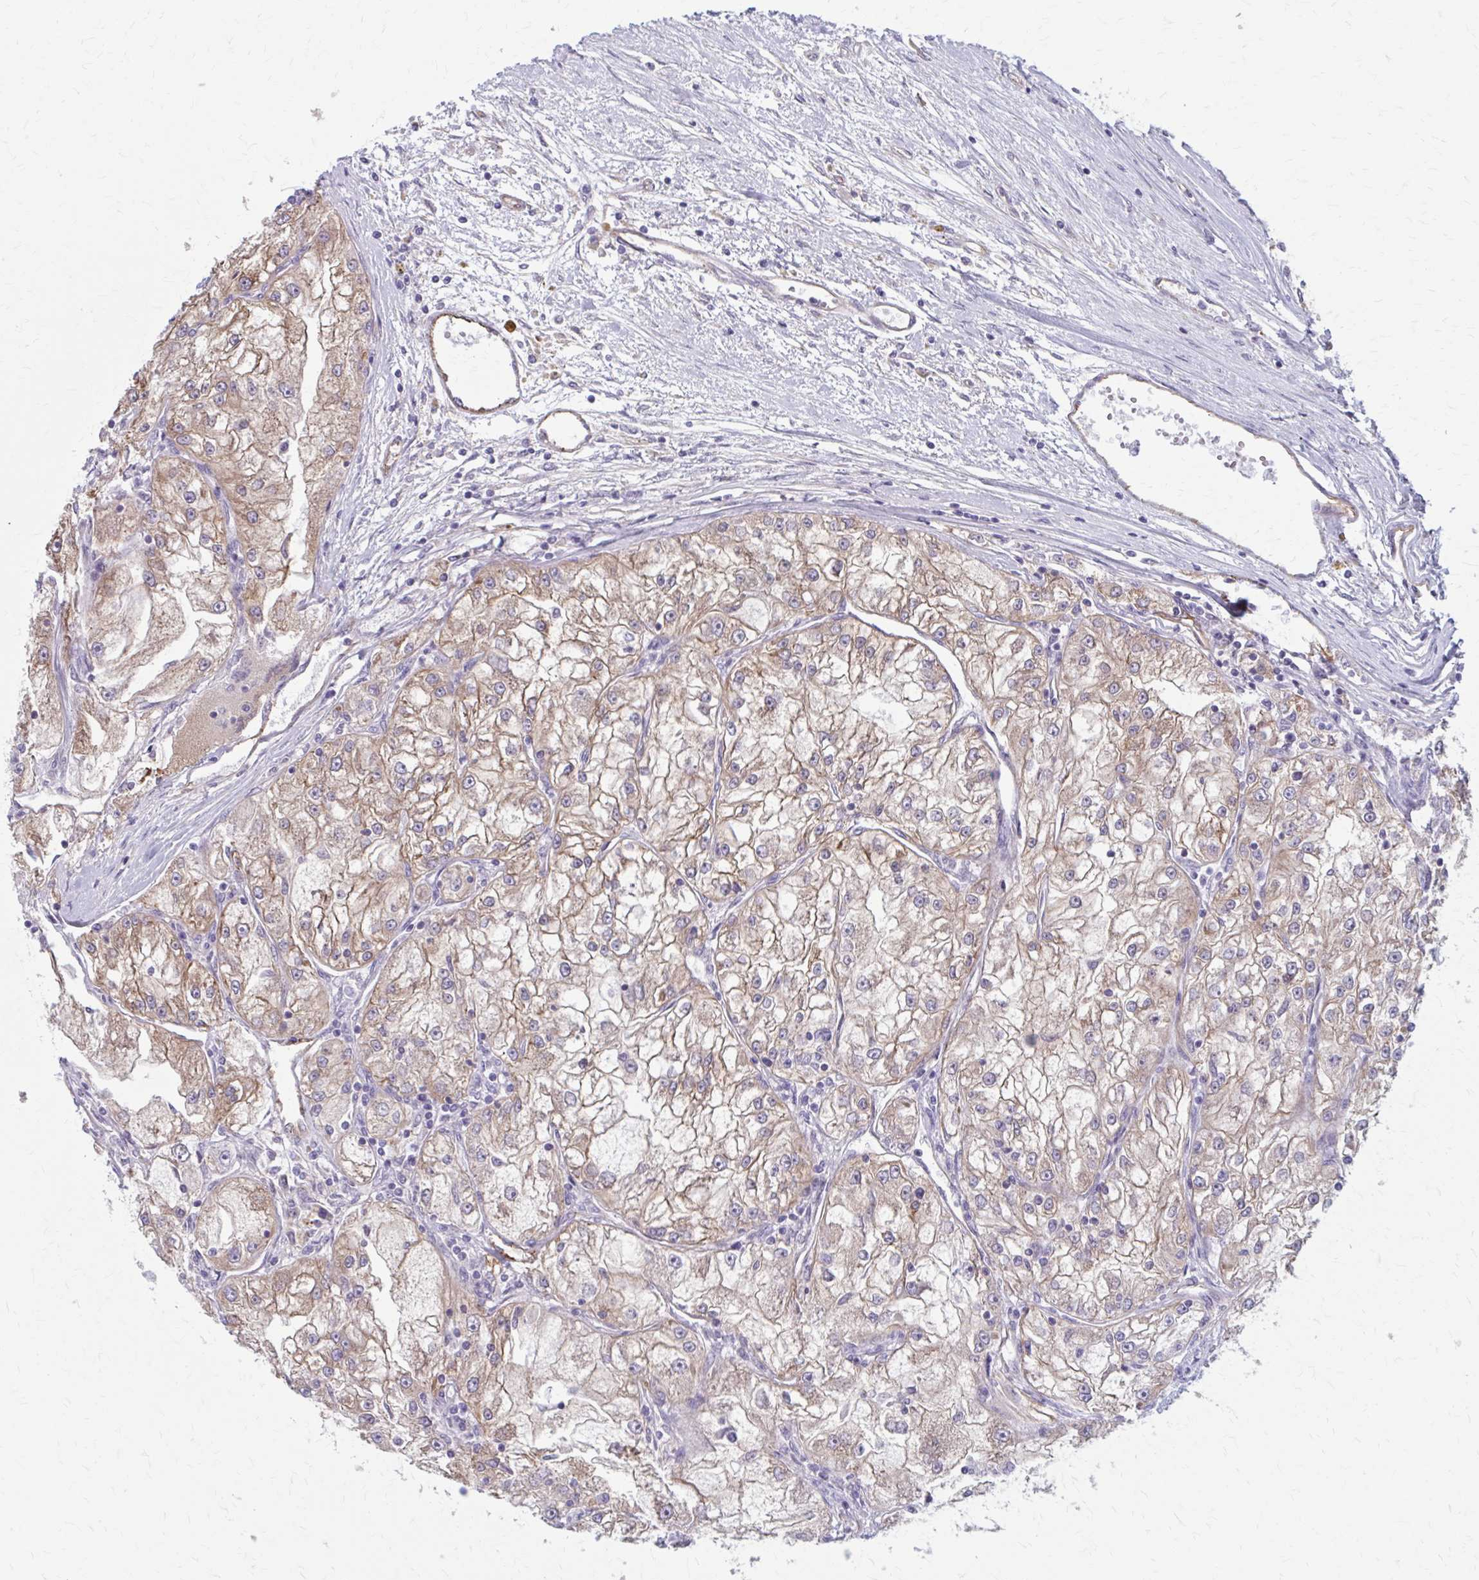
{"staining": {"intensity": "moderate", "quantity": ">75%", "location": "cytoplasmic/membranous"}, "tissue": "renal cancer", "cell_type": "Tumor cells", "image_type": "cancer", "snomed": [{"axis": "morphology", "description": "Adenocarcinoma, NOS"}, {"axis": "topography", "description": "Kidney"}], "caption": "High-magnification brightfield microscopy of renal cancer (adenocarcinoma) stained with DAB (brown) and counterstained with hematoxylin (blue). tumor cells exhibit moderate cytoplasmic/membranous staining is appreciated in approximately>75% of cells. (IHC, brightfield microscopy, high magnification).", "gene": "ZDHHC7", "patient": {"sex": "female", "age": 72}}